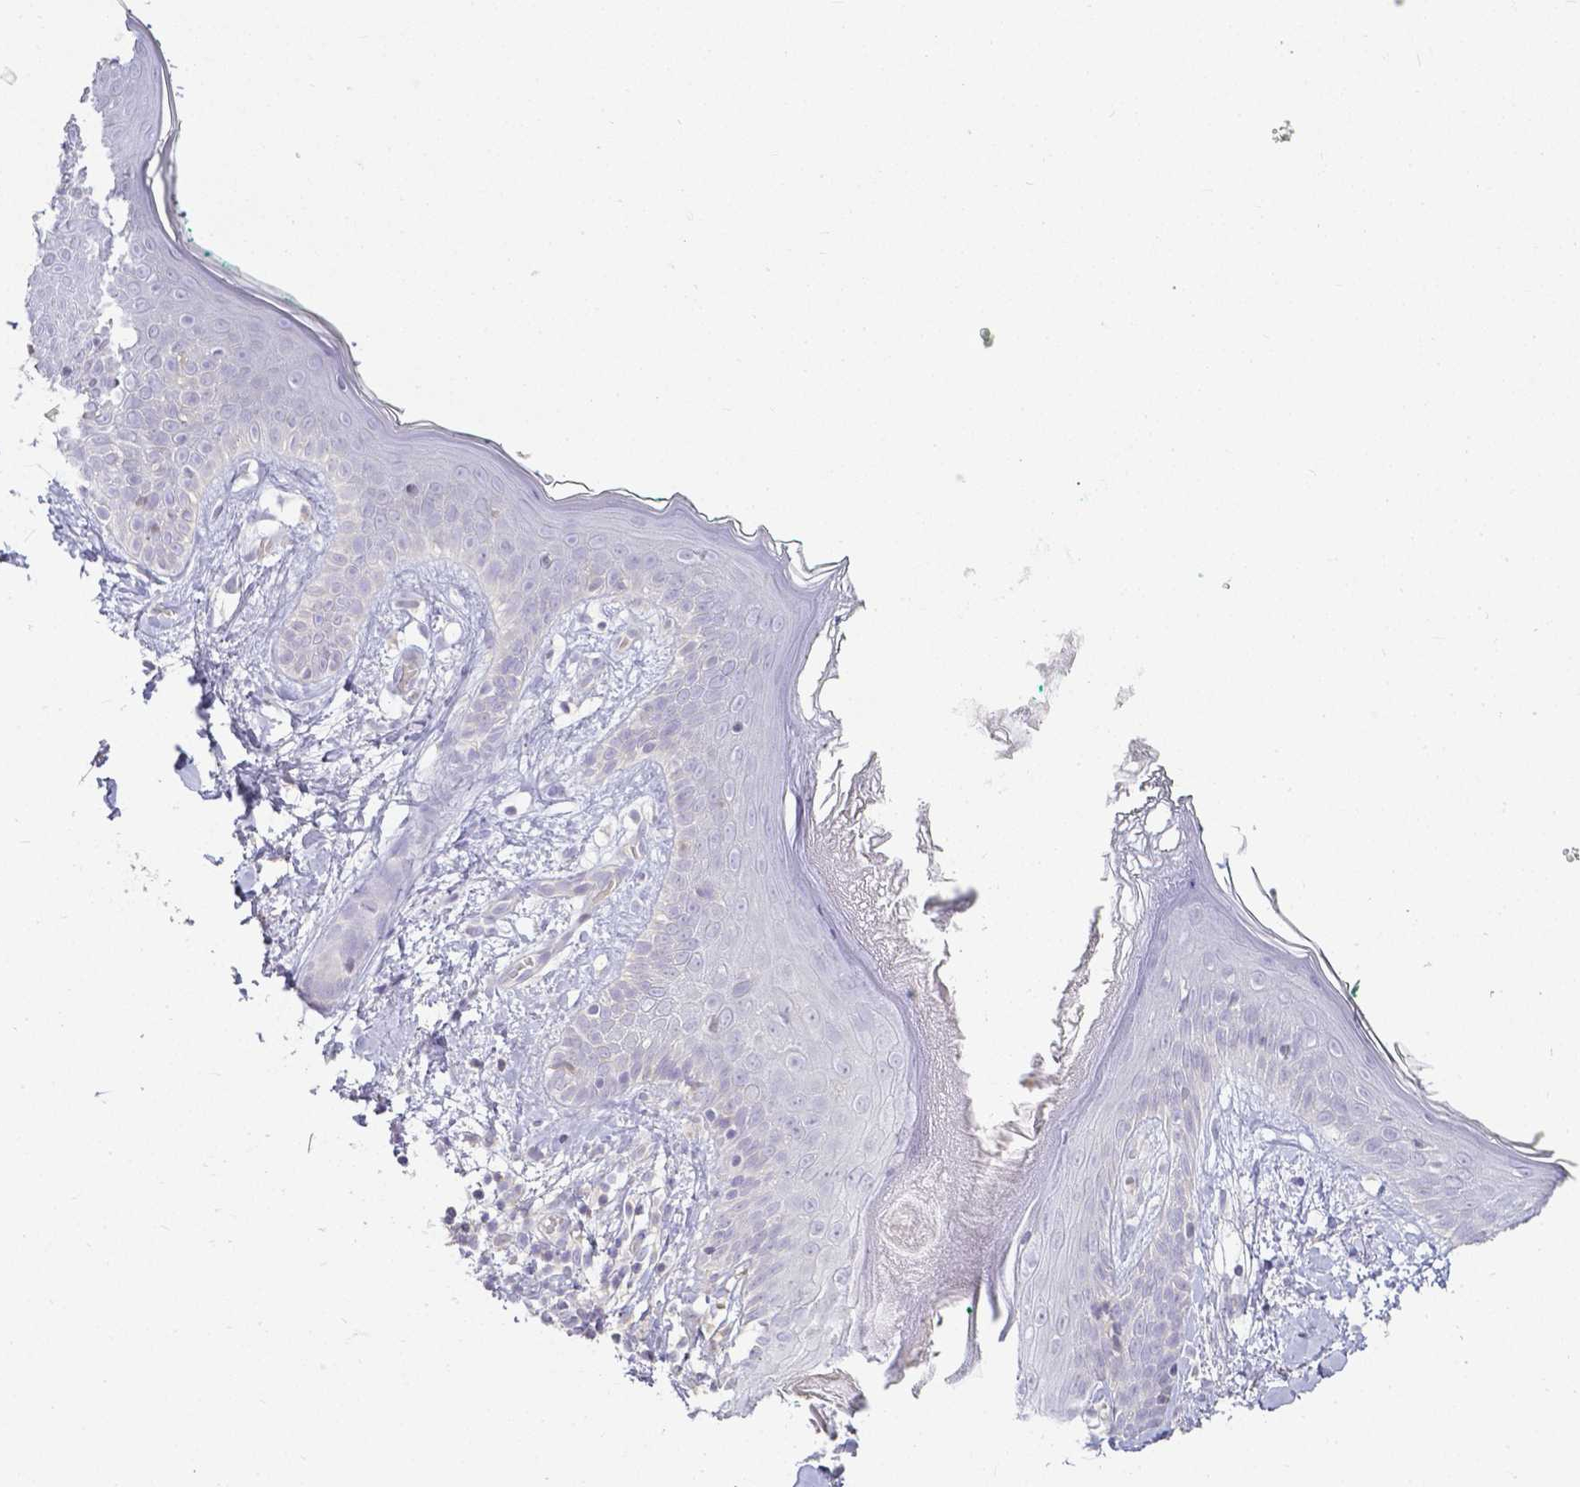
{"staining": {"intensity": "negative", "quantity": "none", "location": "none"}, "tissue": "skin", "cell_type": "Fibroblasts", "image_type": "normal", "snomed": [{"axis": "morphology", "description": "Normal tissue, NOS"}, {"axis": "topography", "description": "Skin"}], "caption": "Immunohistochemistry photomicrograph of benign human skin stained for a protein (brown), which displays no staining in fibroblasts.", "gene": "KCNH1", "patient": {"sex": "female", "age": 34}}